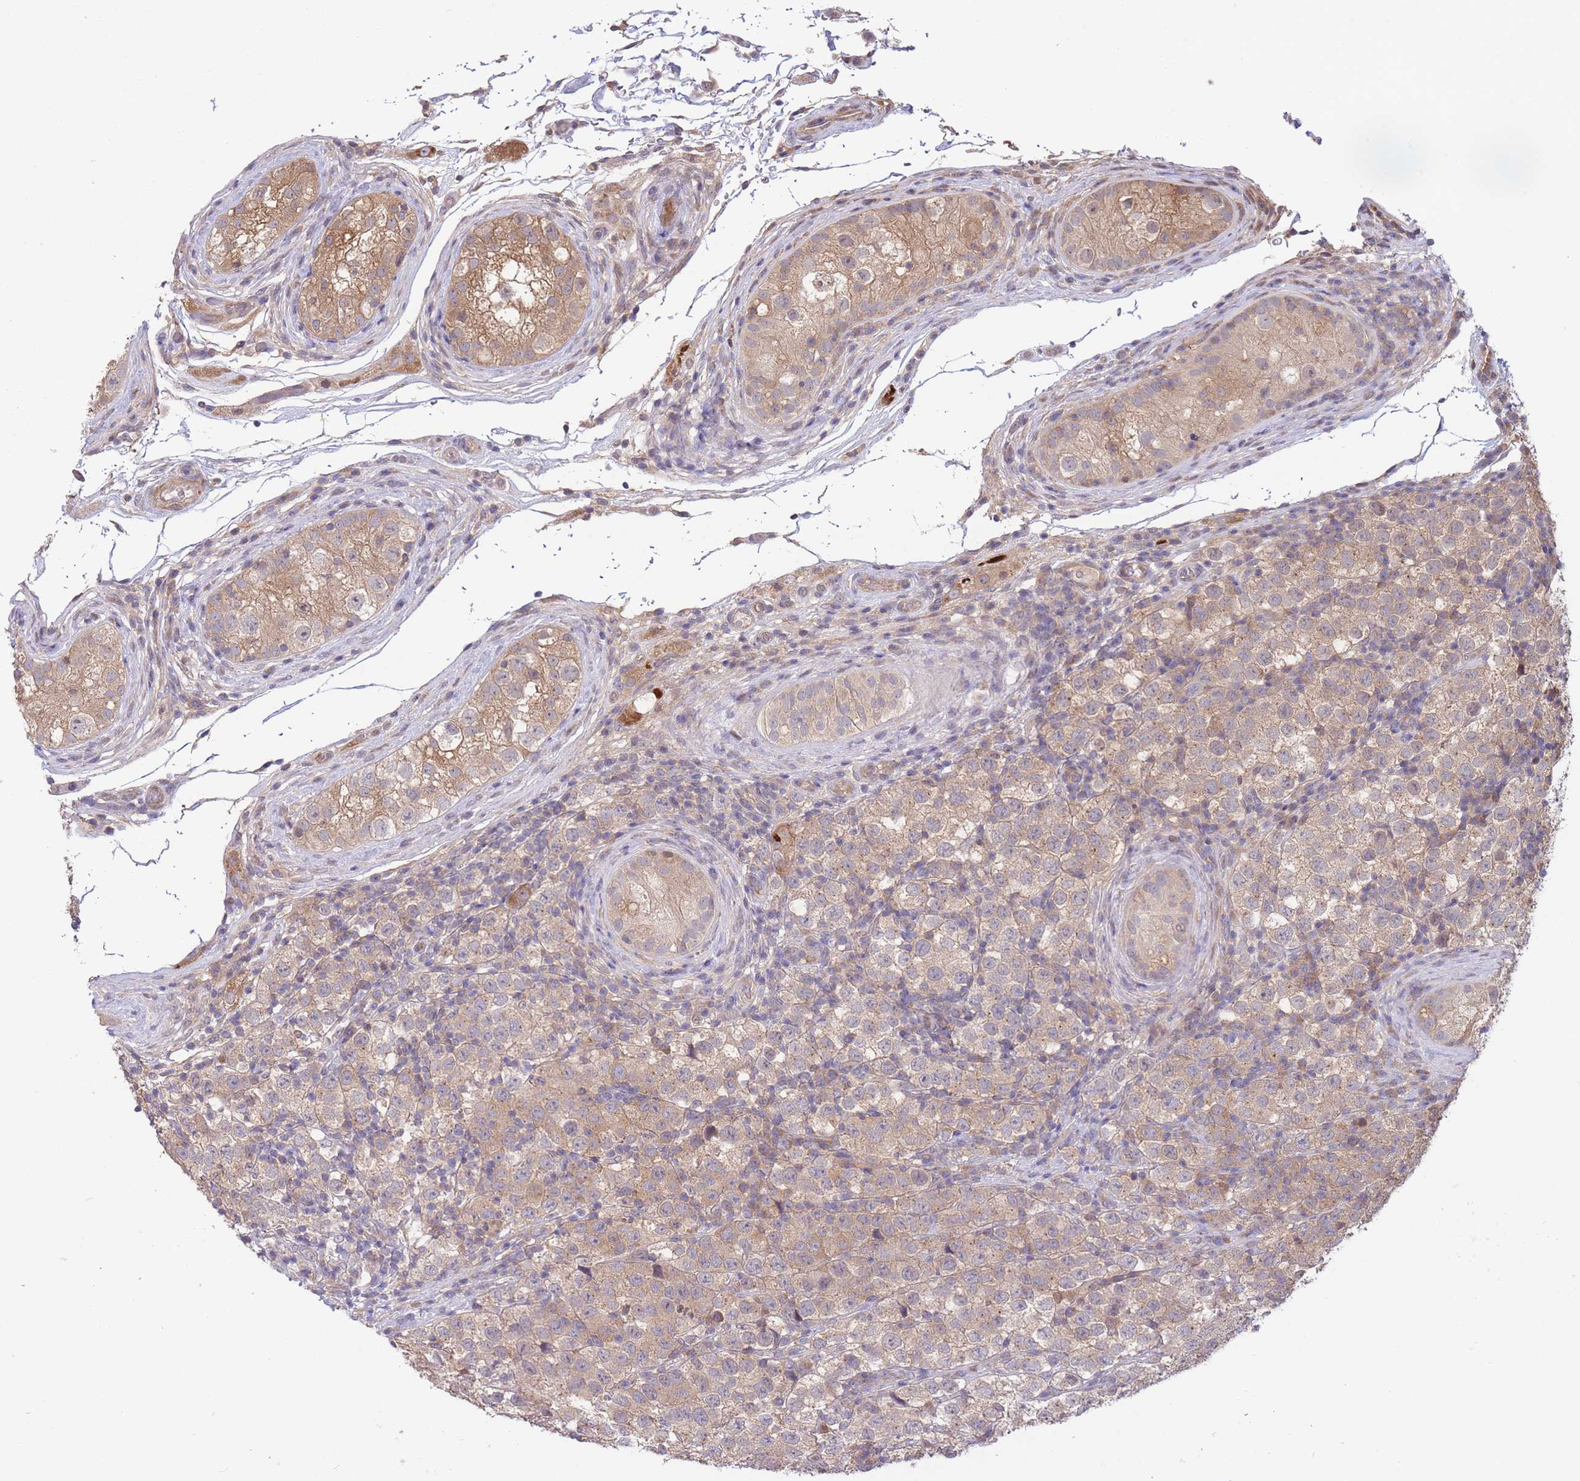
{"staining": {"intensity": "weak", "quantity": ">75%", "location": "cytoplasmic/membranous"}, "tissue": "testis cancer", "cell_type": "Tumor cells", "image_type": "cancer", "snomed": [{"axis": "morphology", "description": "Seminoma, NOS"}, {"axis": "topography", "description": "Testis"}], "caption": "Immunohistochemistry (IHC) staining of testis cancer, which exhibits low levels of weak cytoplasmic/membranous staining in approximately >75% of tumor cells indicating weak cytoplasmic/membranous protein expression. The staining was performed using DAB (brown) for protein detection and nuclei were counterstained in hematoxylin (blue).", "gene": "ZNF304", "patient": {"sex": "male", "age": 34}}